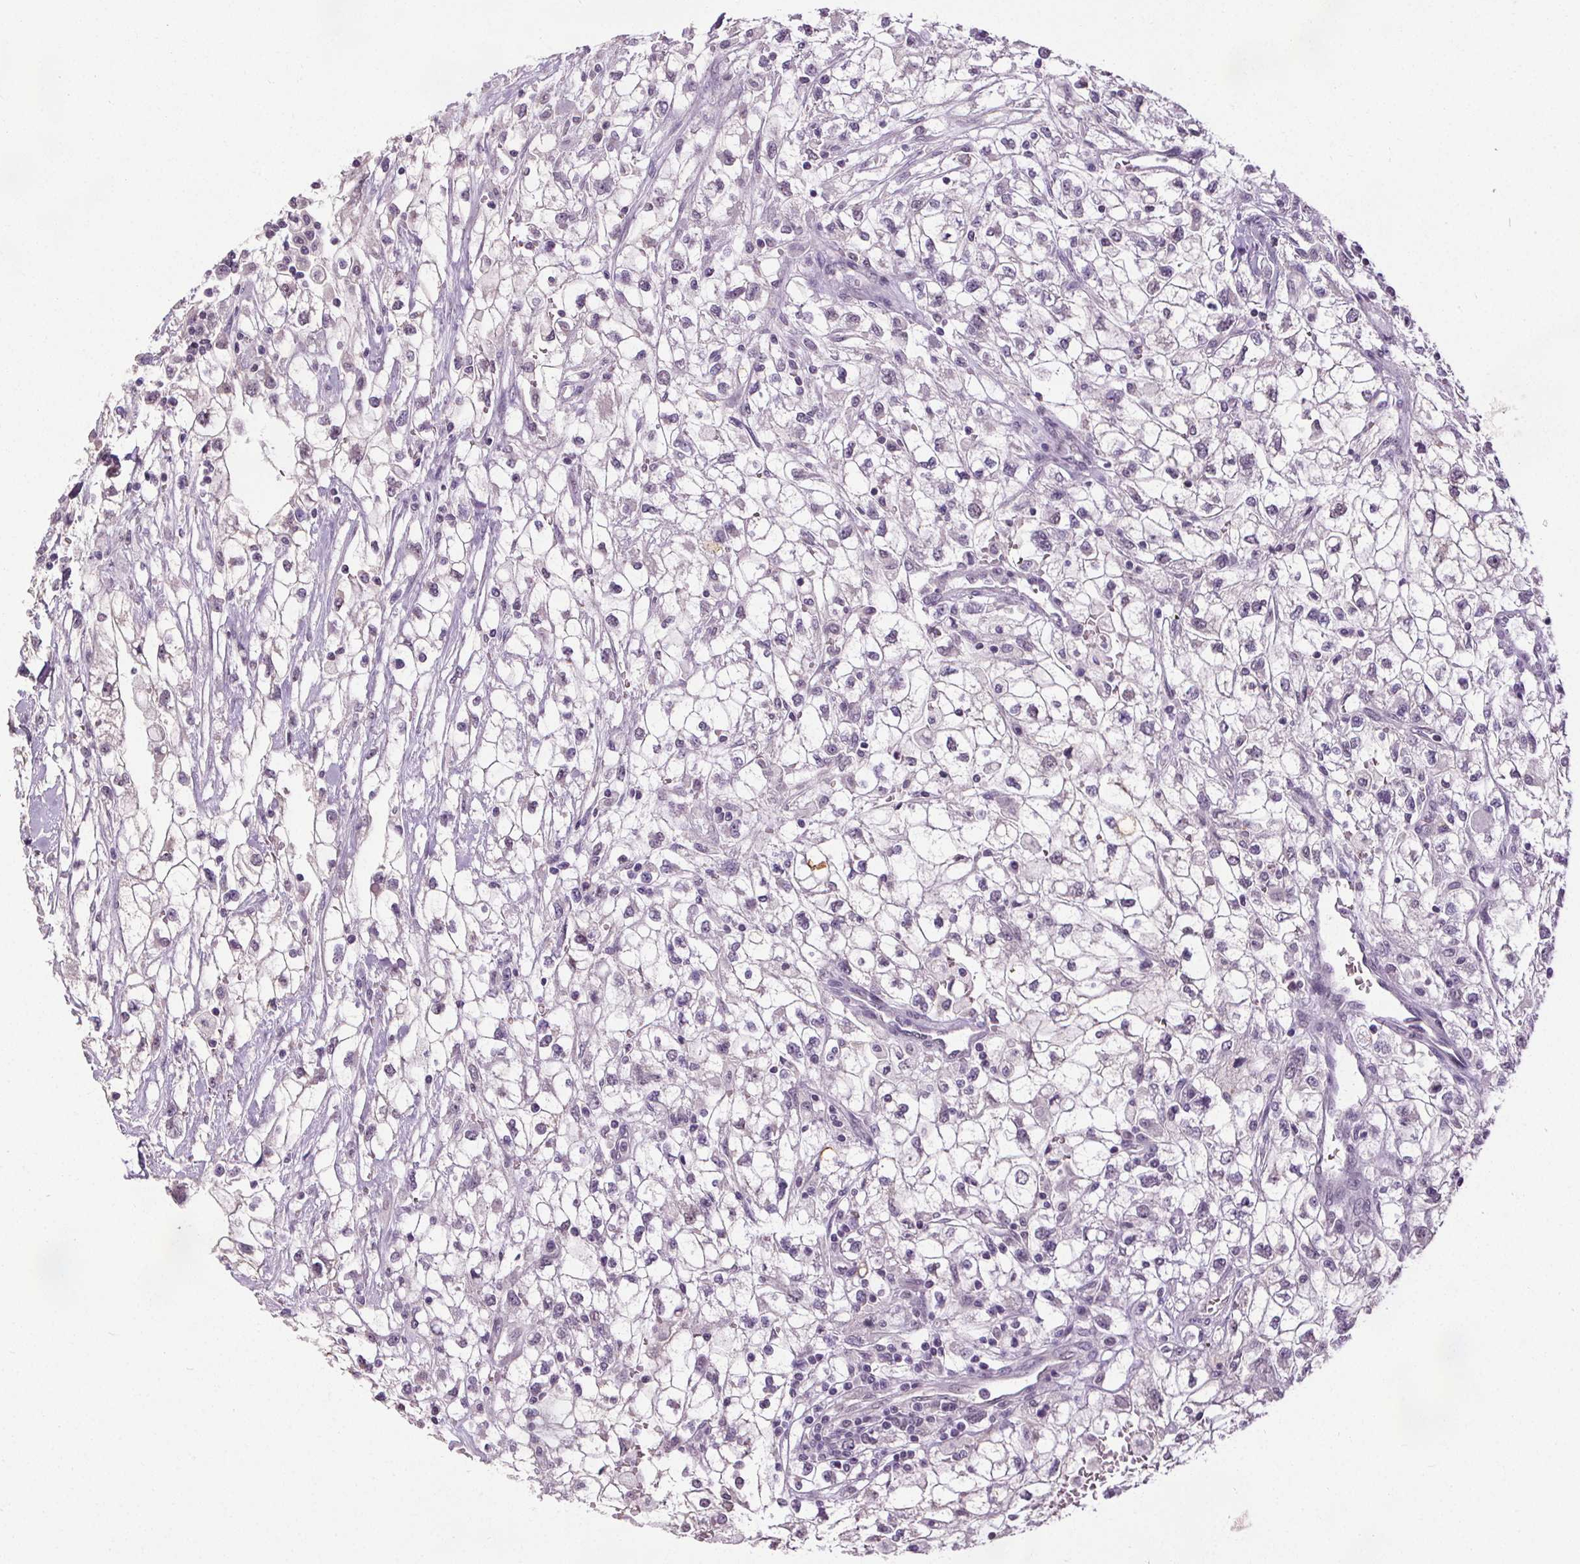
{"staining": {"intensity": "negative", "quantity": "none", "location": "none"}, "tissue": "renal cancer", "cell_type": "Tumor cells", "image_type": "cancer", "snomed": [{"axis": "morphology", "description": "Adenocarcinoma, NOS"}, {"axis": "topography", "description": "Kidney"}], "caption": "Renal cancer was stained to show a protein in brown. There is no significant staining in tumor cells.", "gene": "SLC2A9", "patient": {"sex": "male", "age": 59}}